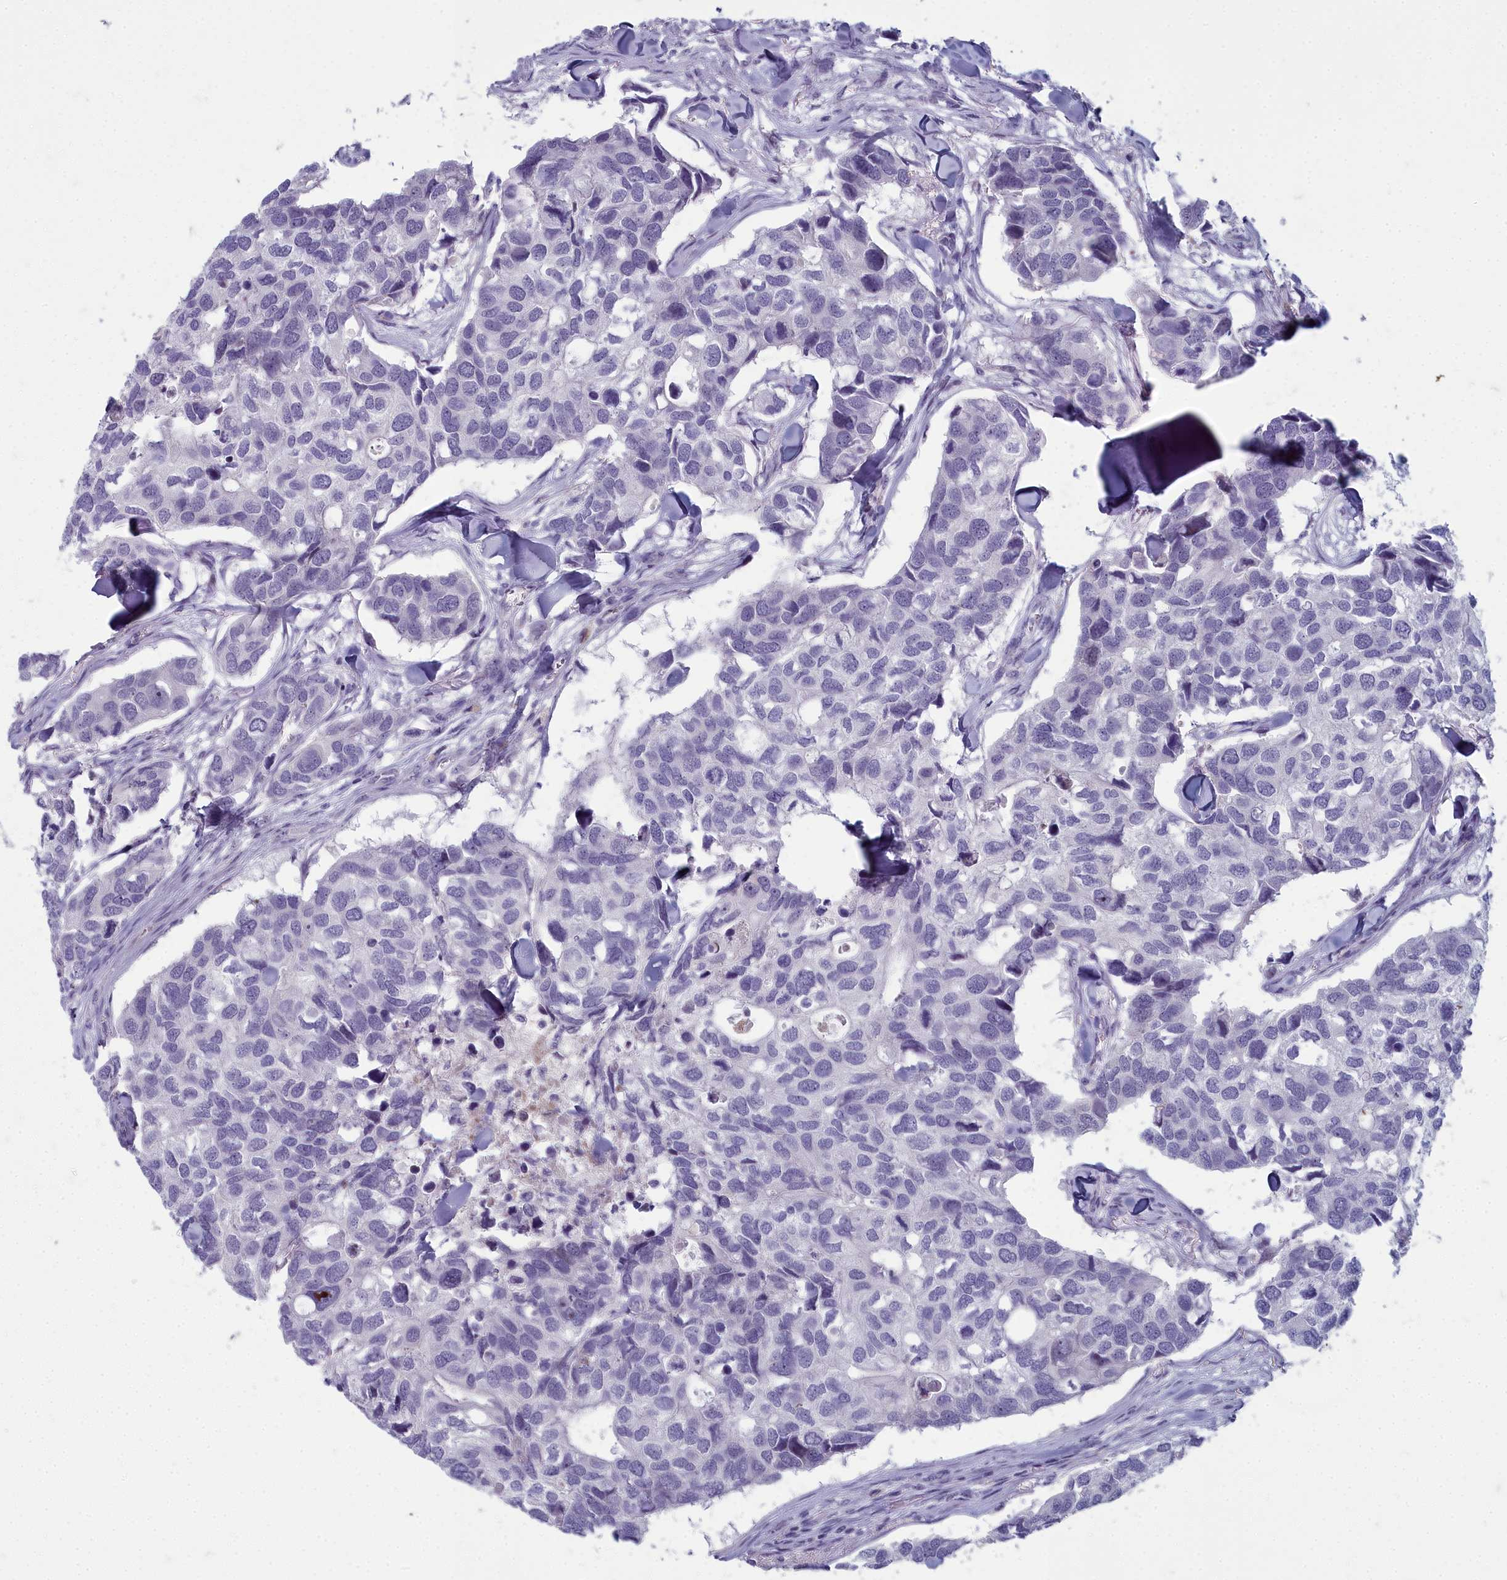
{"staining": {"intensity": "negative", "quantity": "none", "location": "none"}, "tissue": "breast cancer", "cell_type": "Tumor cells", "image_type": "cancer", "snomed": [{"axis": "morphology", "description": "Duct carcinoma"}, {"axis": "topography", "description": "Breast"}], "caption": "This is a micrograph of IHC staining of breast cancer (intraductal carcinoma), which shows no staining in tumor cells.", "gene": "INSYN2A", "patient": {"sex": "female", "age": 83}}